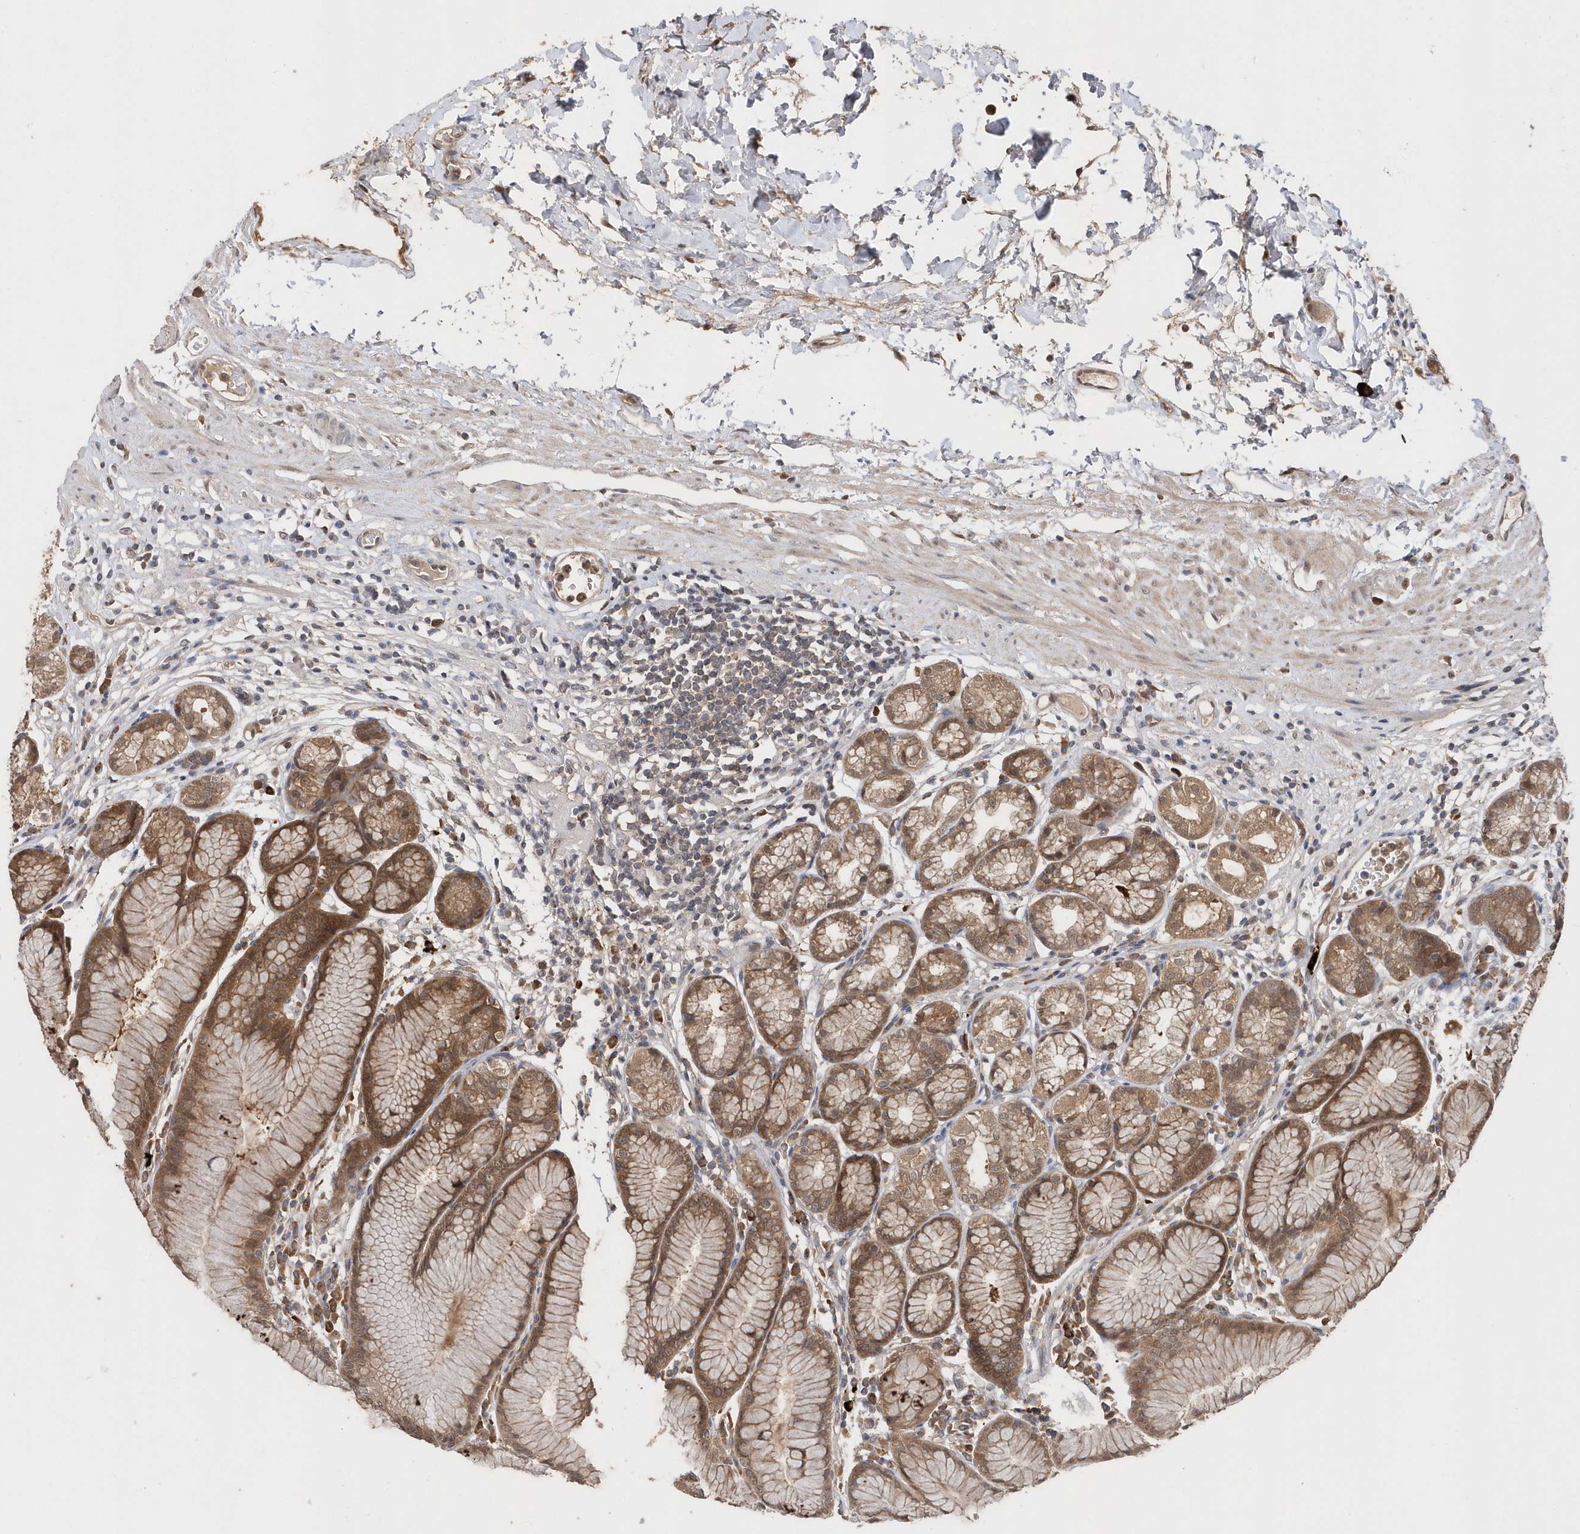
{"staining": {"intensity": "moderate", "quantity": ">75%", "location": "cytoplasmic/membranous"}, "tissue": "stomach", "cell_type": "Glandular cells", "image_type": "normal", "snomed": [{"axis": "morphology", "description": "Normal tissue, NOS"}, {"axis": "topography", "description": "Stomach"}], "caption": "About >75% of glandular cells in unremarkable human stomach demonstrate moderate cytoplasmic/membranous protein positivity as visualized by brown immunohistochemical staining.", "gene": "RPEL1", "patient": {"sex": "female", "age": 57}}